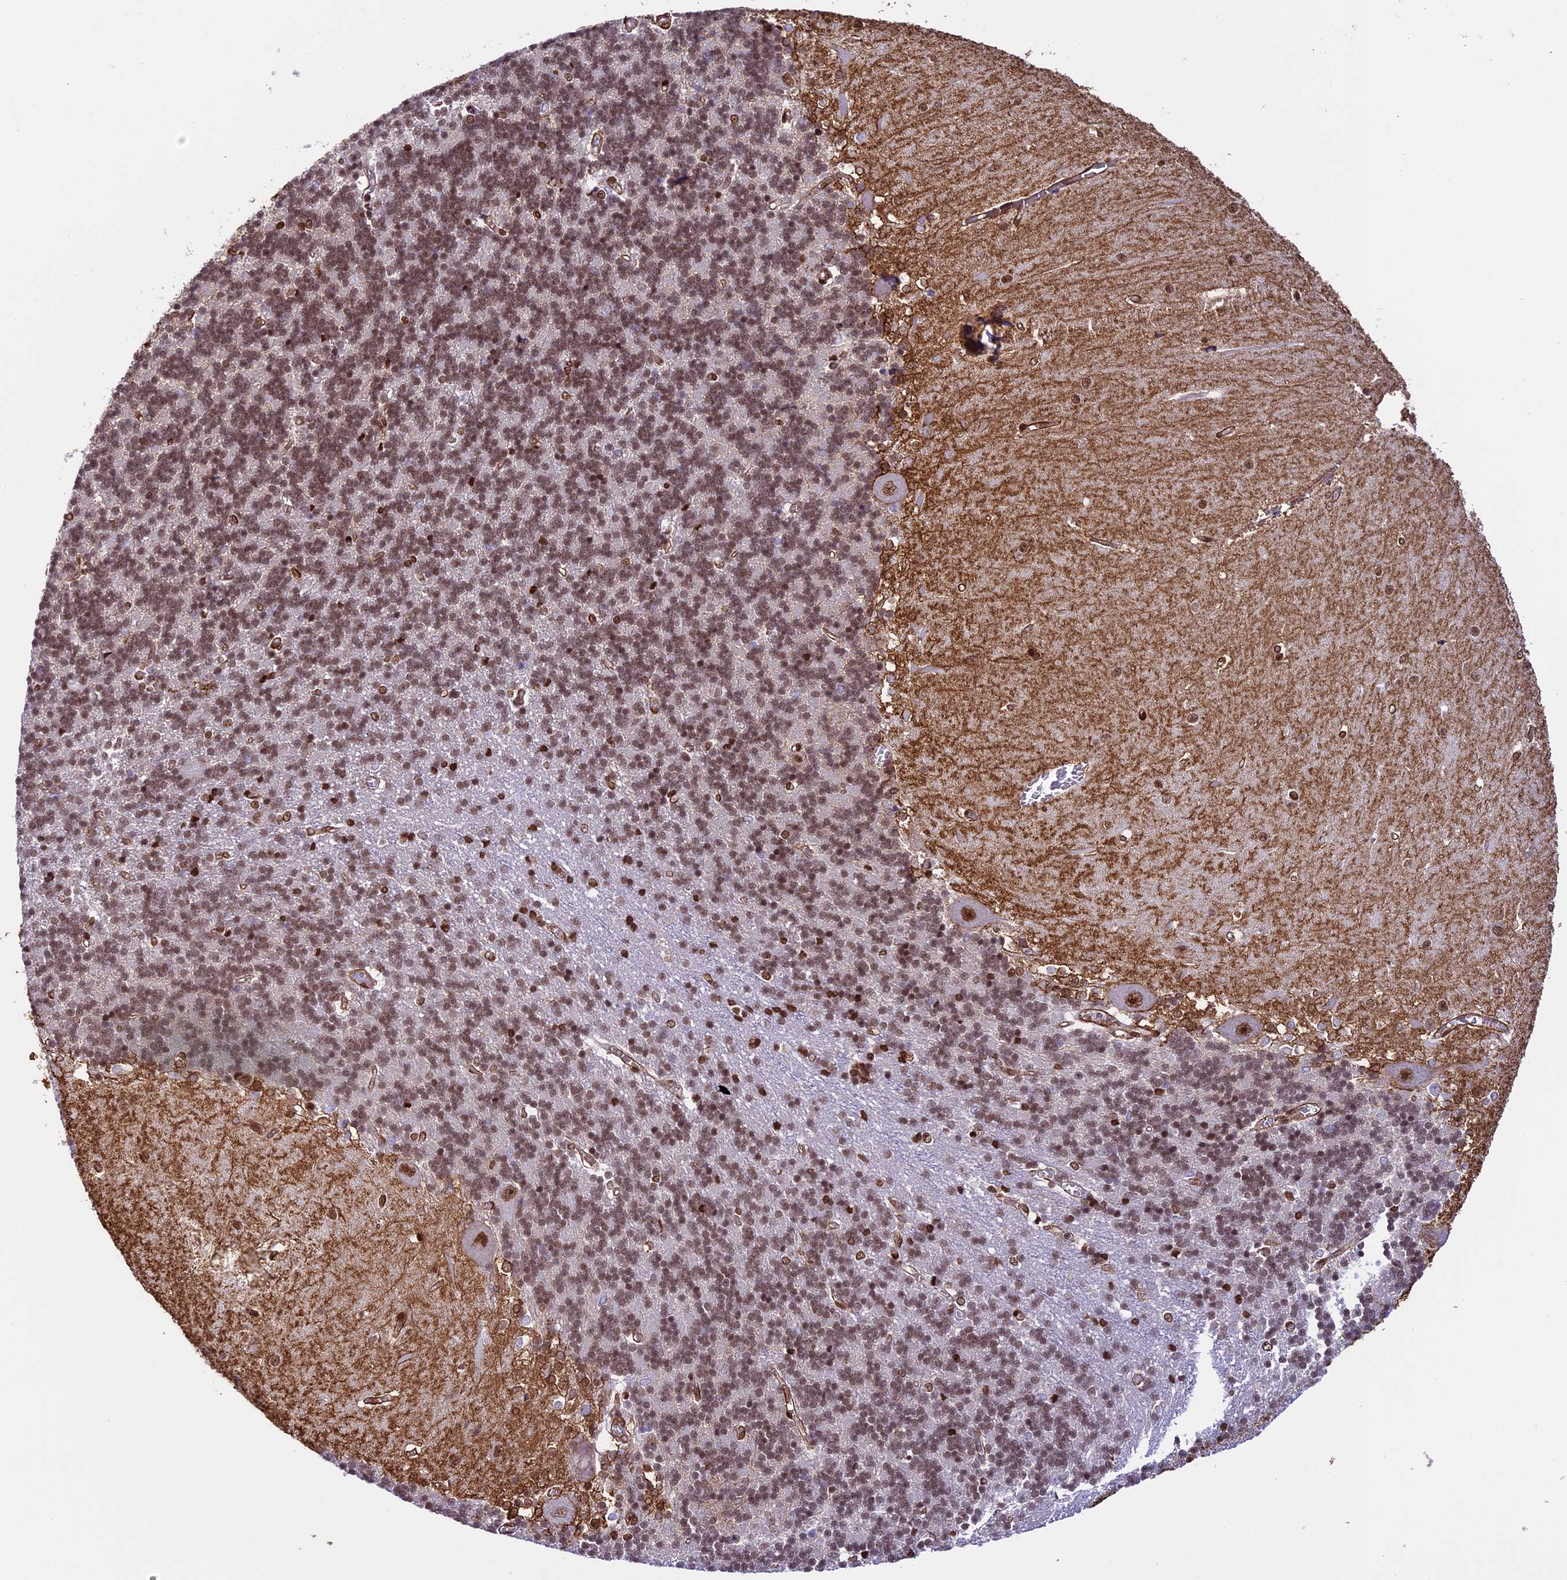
{"staining": {"intensity": "moderate", "quantity": "25%-75%", "location": "nuclear"}, "tissue": "cerebellum", "cell_type": "Cells in granular layer", "image_type": "normal", "snomed": [{"axis": "morphology", "description": "Normal tissue, NOS"}, {"axis": "topography", "description": "Cerebellum"}], "caption": "IHC image of benign human cerebellum stained for a protein (brown), which reveals medium levels of moderate nuclear staining in approximately 25%-75% of cells in granular layer.", "gene": "MPHOSPH8", "patient": {"sex": "male", "age": 37}}